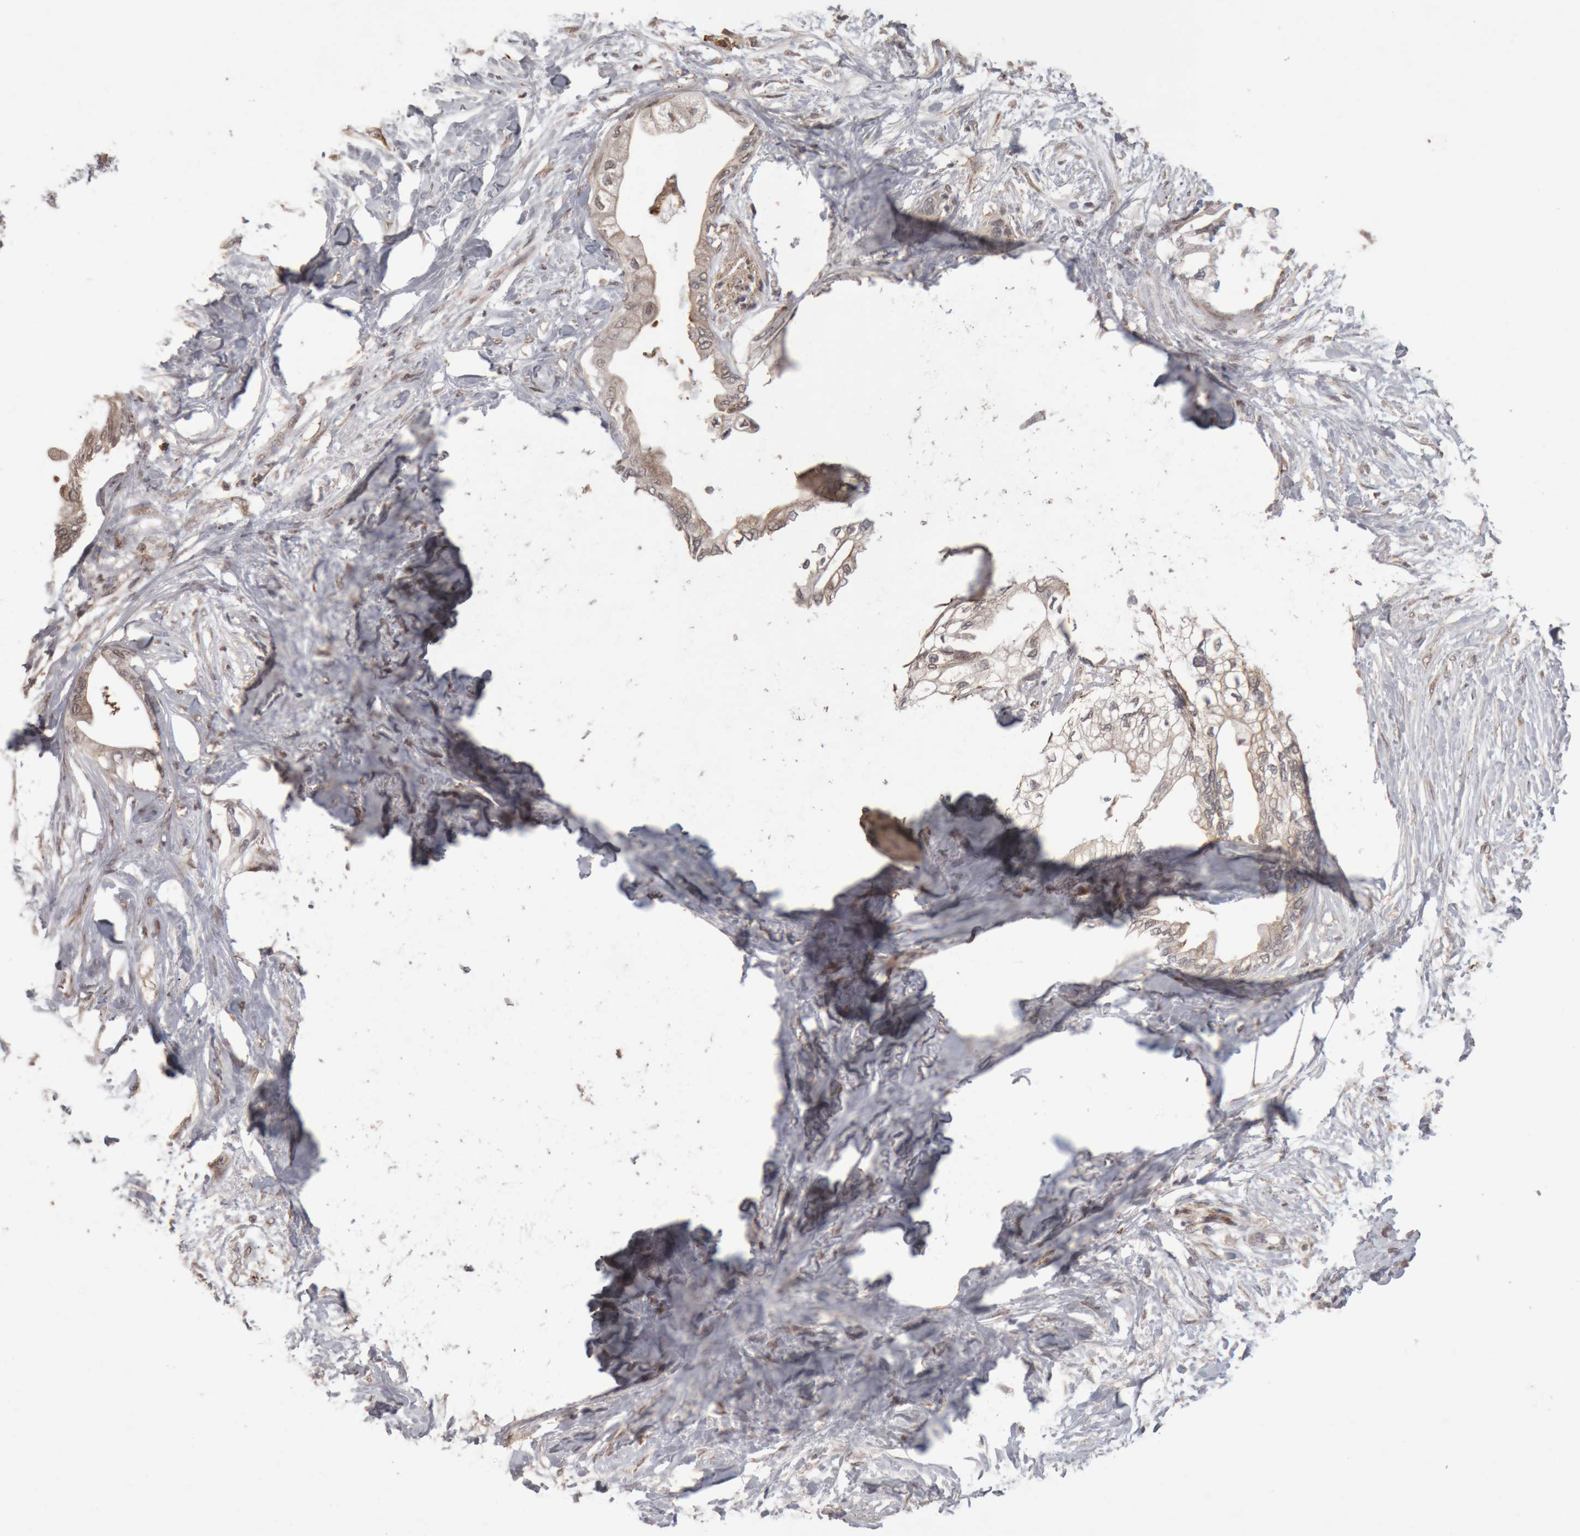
{"staining": {"intensity": "weak", "quantity": ">75%", "location": "cytoplasmic/membranous,nuclear"}, "tissue": "pancreatic cancer", "cell_type": "Tumor cells", "image_type": "cancer", "snomed": [{"axis": "morphology", "description": "Normal tissue, NOS"}, {"axis": "morphology", "description": "Adenocarcinoma, NOS"}, {"axis": "topography", "description": "Pancreas"}, {"axis": "topography", "description": "Duodenum"}], "caption": "Immunohistochemistry (DAB (3,3'-diaminobenzidine)) staining of pancreatic adenocarcinoma displays weak cytoplasmic/membranous and nuclear protein expression in approximately >75% of tumor cells.", "gene": "MEP1A", "patient": {"sex": "female", "age": 60}}